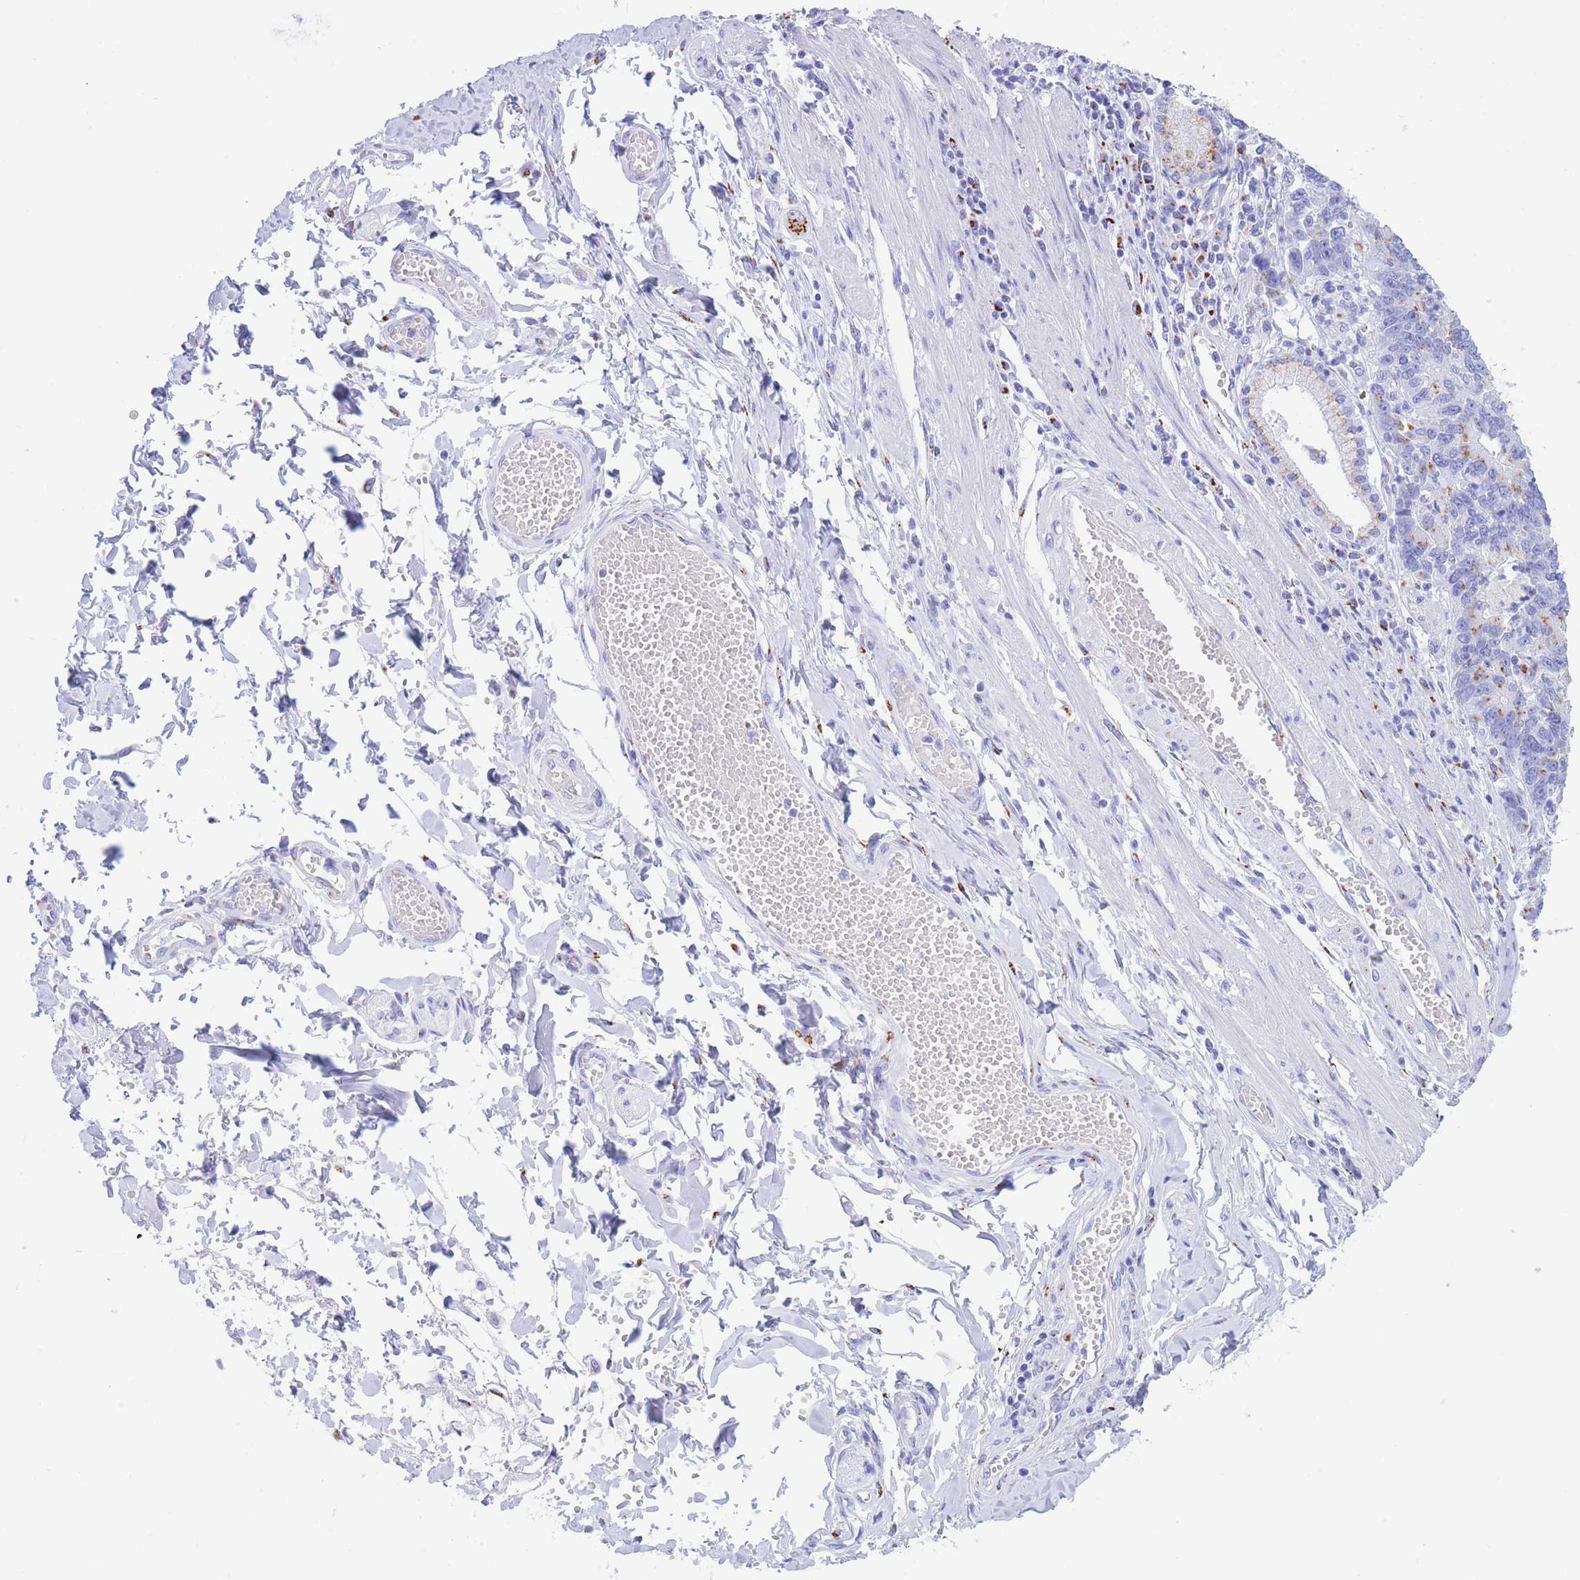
{"staining": {"intensity": "moderate", "quantity": "25%-75%", "location": "cytoplasmic/membranous"}, "tissue": "stomach cancer", "cell_type": "Tumor cells", "image_type": "cancer", "snomed": [{"axis": "morphology", "description": "Adenocarcinoma, NOS"}, {"axis": "topography", "description": "Stomach"}], "caption": "Tumor cells display moderate cytoplasmic/membranous staining in about 25%-75% of cells in stomach adenocarcinoma. The protein of interest is shown in brown color, while the nuclei are stained blue.", "gene": "FAM3C", "patient": {"sex": "male", "age": 59}}